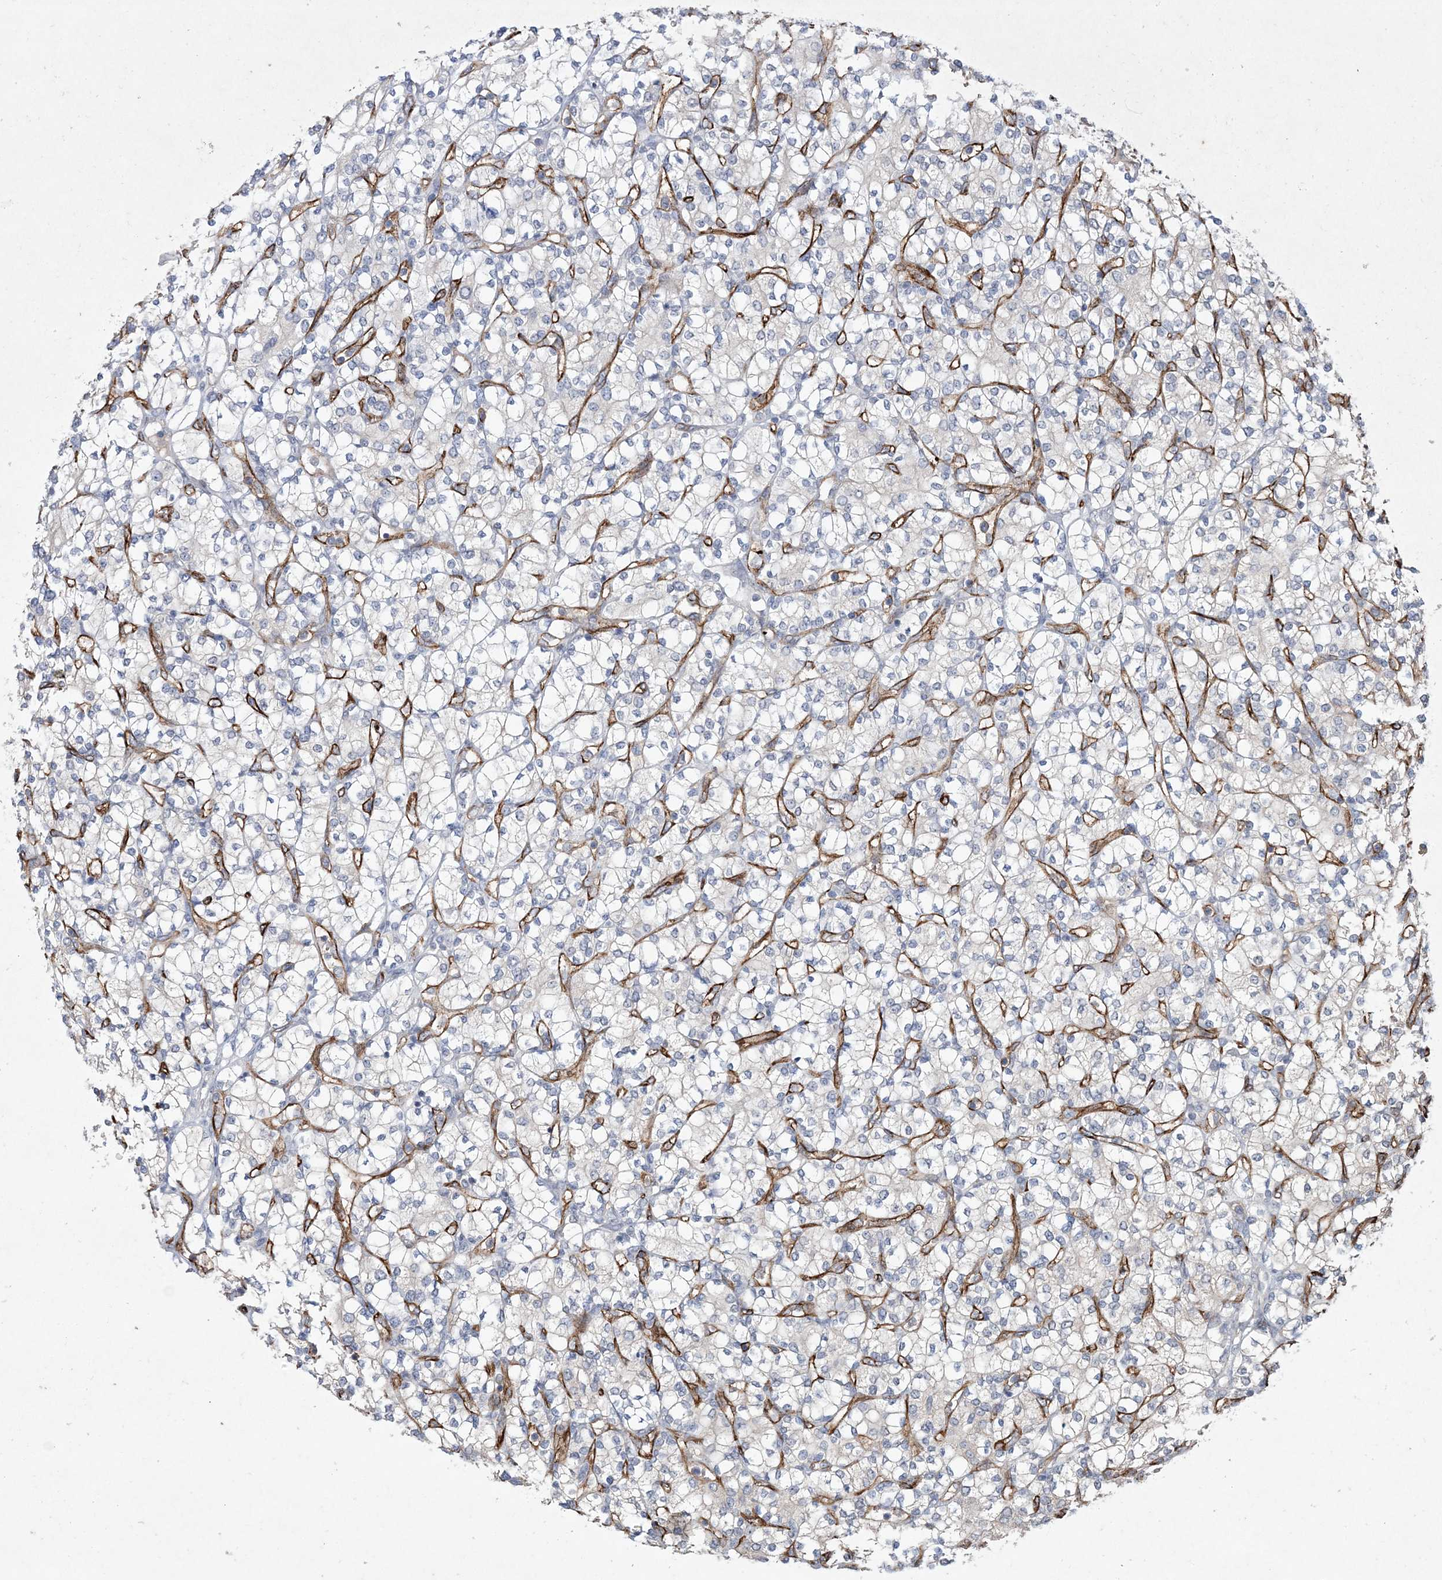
{"staining": {"intensity": "negative", "quantity": "none", "location": "none"}, "tissue": "renal cancer", "cell_type": "Tumor cells", "image_type": "cancer", "snomed": [{"axis": "morphology", "description": "Adenocarcinoma, NOS"}, {"axis": "topography", "description": "Kidney"}], "caption": "Tumor cells are negative for protein expression in human renal cancer (adenocarcinoma).", "gene": "DPCD", "patient": {"sex": "male", "age": 77}}